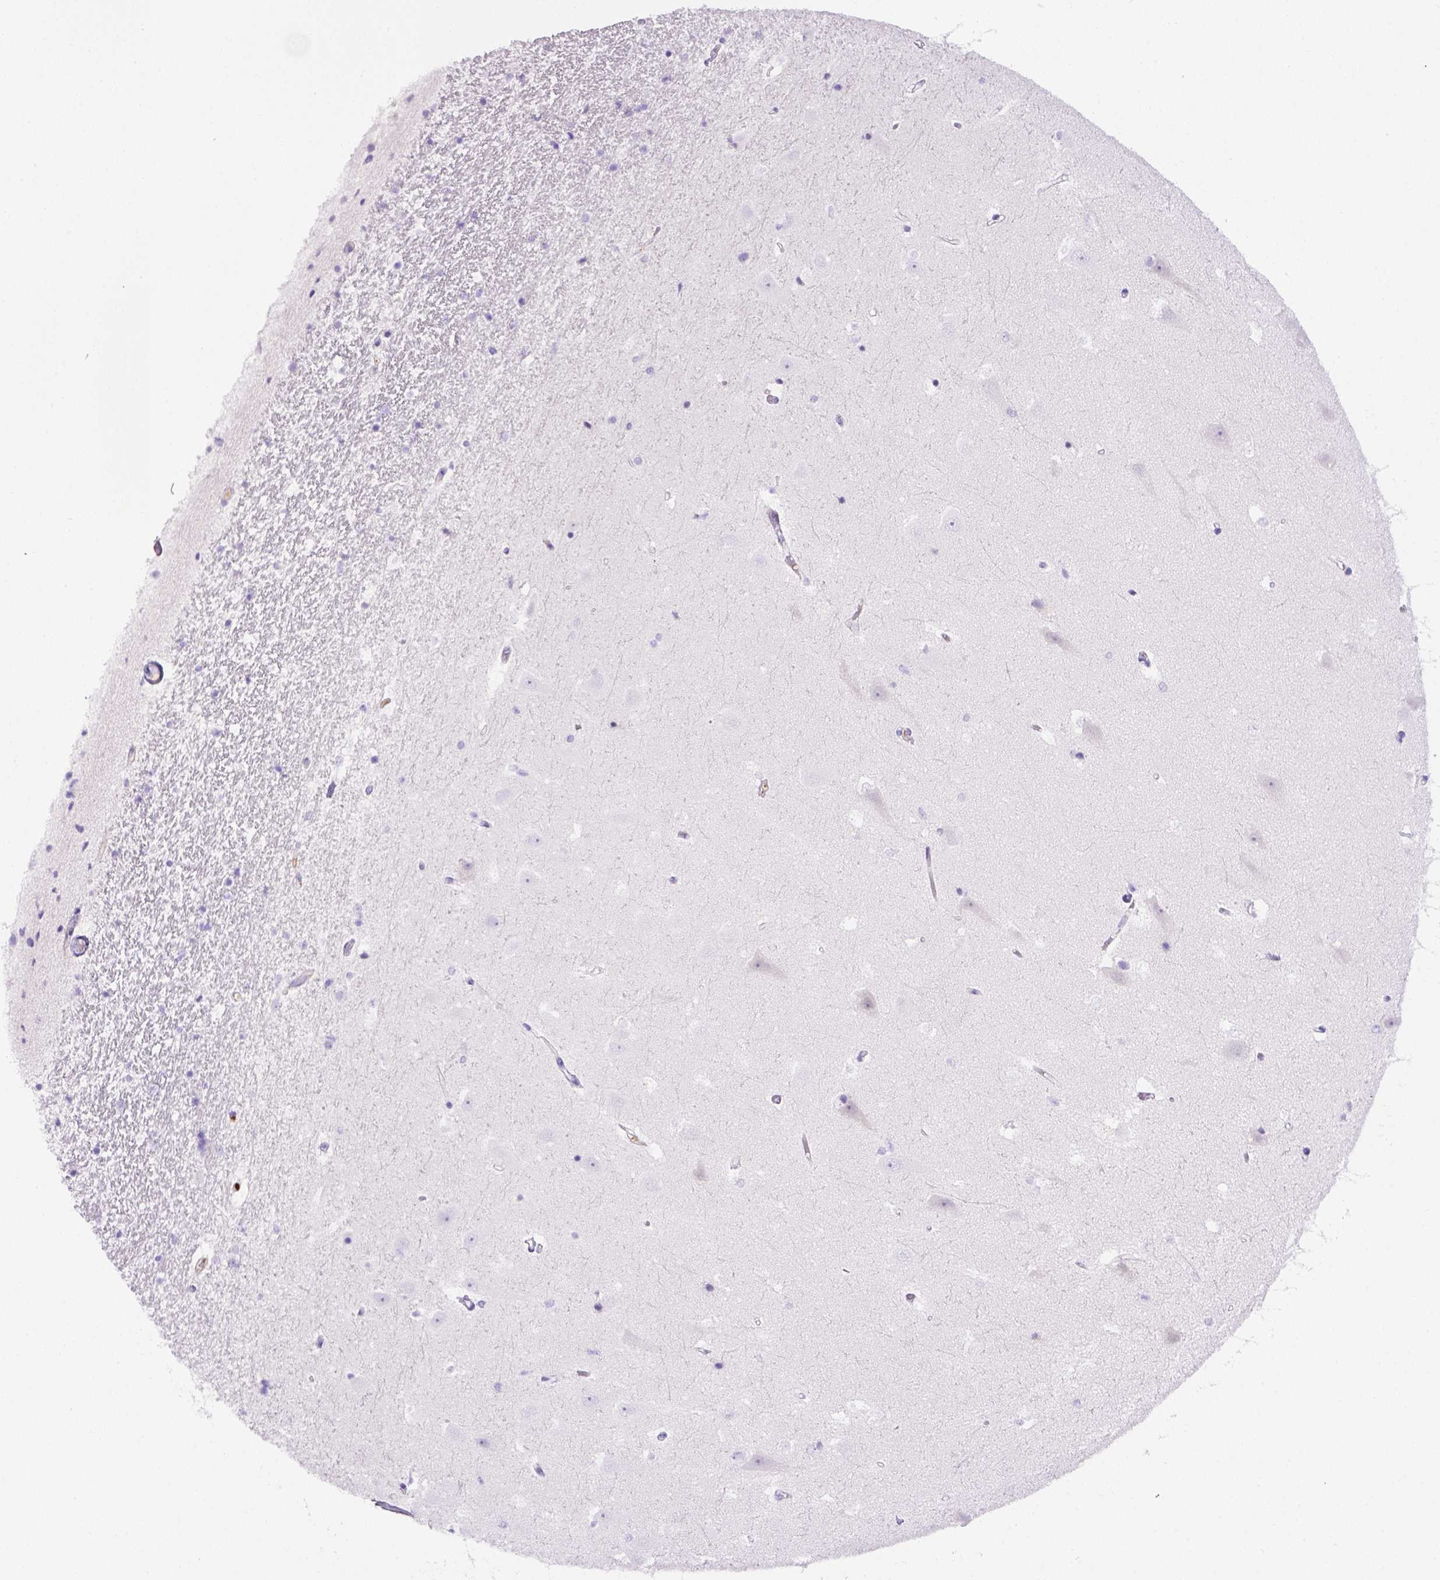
{"staining": {"intensity": "negative", "quantity": "none", "location": "none"}, "tissue": "hippocampus", "cell_type": "Glial cells", "image_type": "normal", "snomed": [{"axis": "morphology", "description": "Normal tissue, NOS"}, {"axis": "topography", "description": "Hippocampus"}], "caption": "There is no significant staining in glial cells of hippocampus. (Brightfield microscopy of DAB immunohistochemistry at high magnification).", "gene": "ITIH4", "patient": {"sex": "male", "age": 44}}